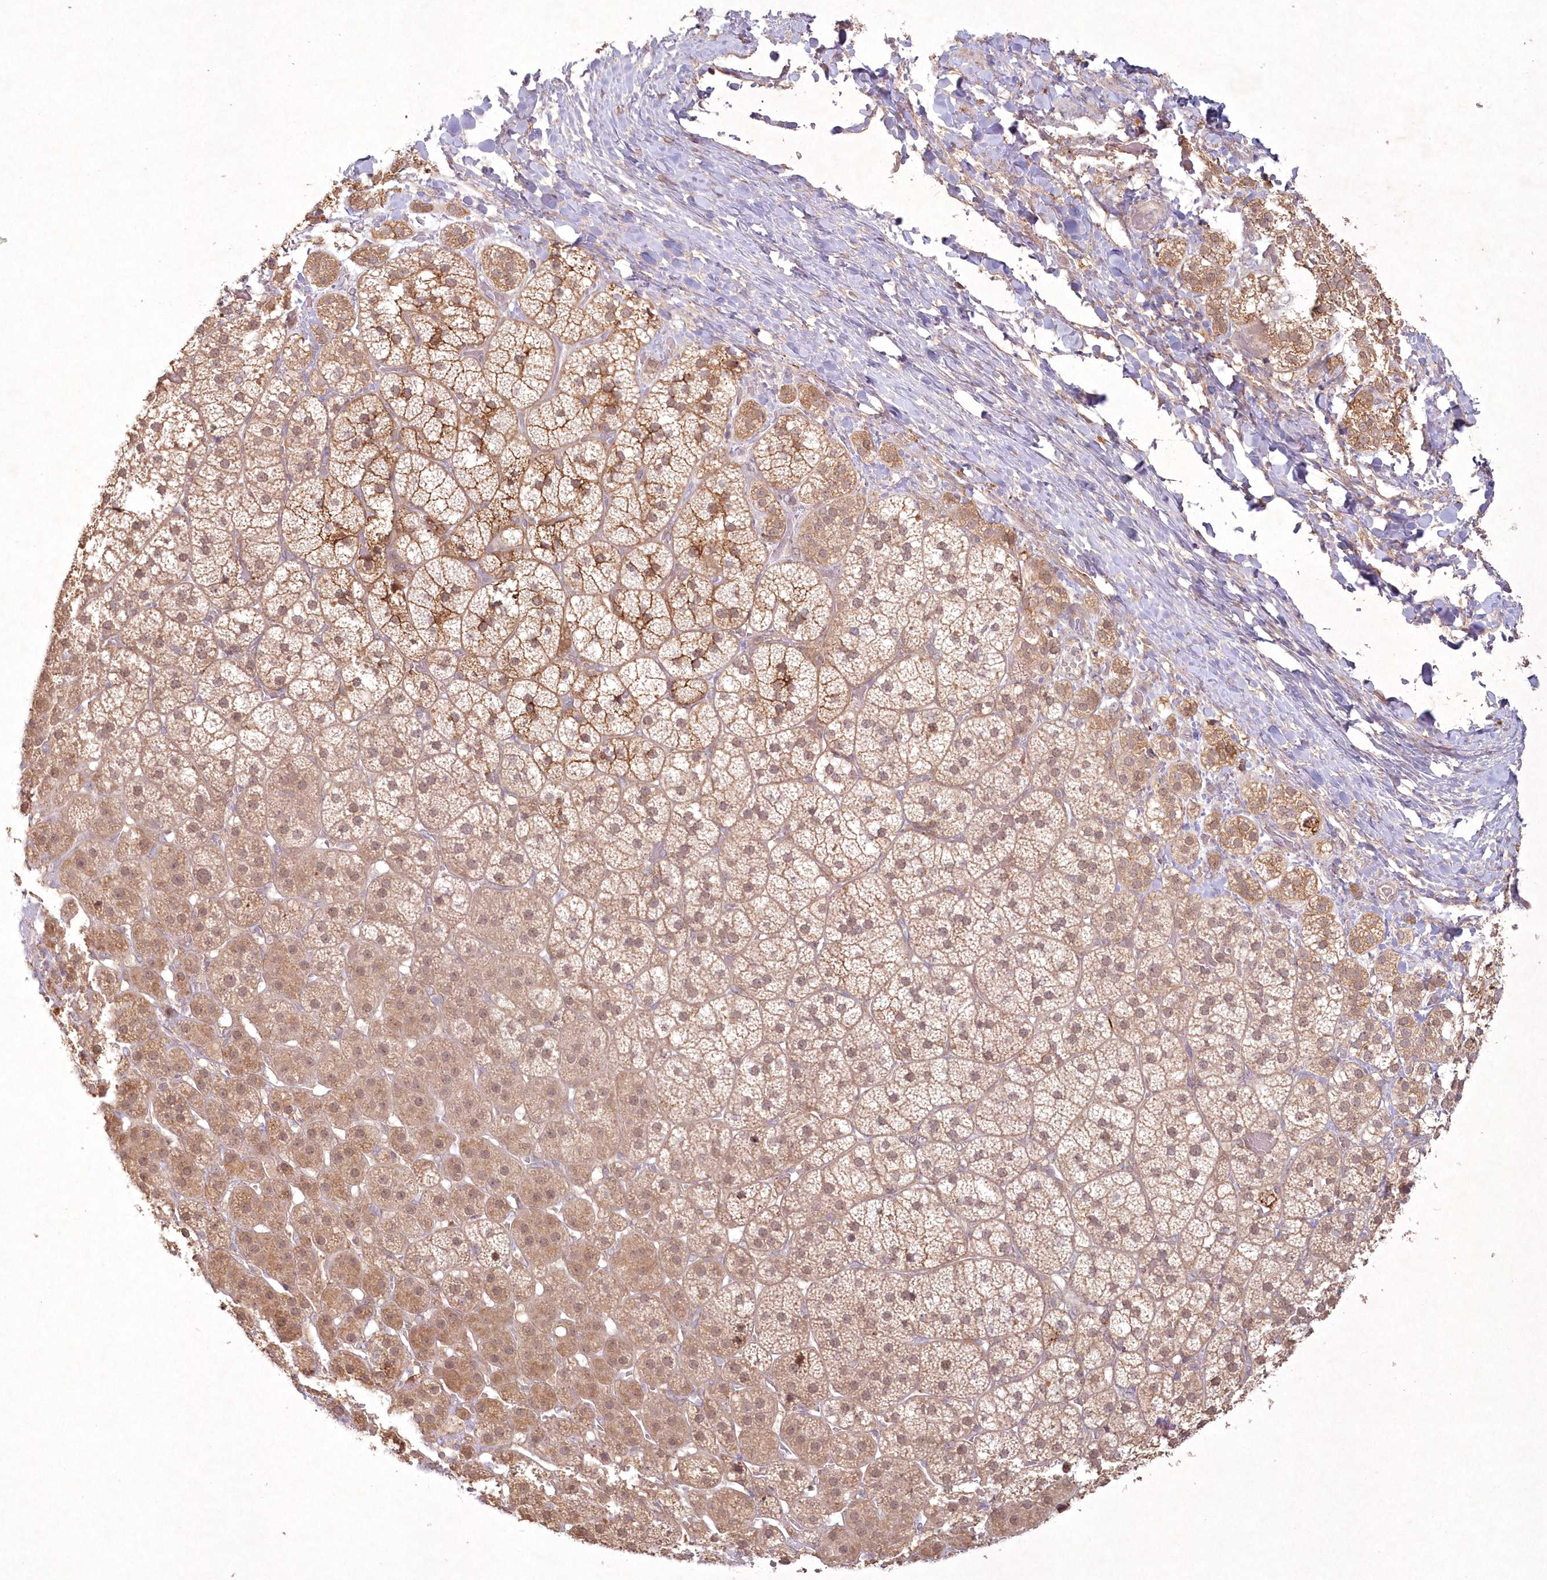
{"staining": {"intensity": "moderate", "quantity": ">75%", "location": "cytoplasmic/membranous,nuclear"}, "tissue": "adrenal gland", "cell_type": "Glandular cells", "image_type": "normal", "snomed": [{"axis": "morphology", "description": "Normal tissue, NOS"}, {"axis": "topography", "description": "Adrenal gland"}], "caption": "There is medium levels of moderate cytoplasmic/membranous,nuclear expression in glandular cells of normal adrenal gland, as demonstrated by immunohistochemical staining (brown color).", "gene": "TOGARAM2", "patient": {"sex": "female", "age": 44}}